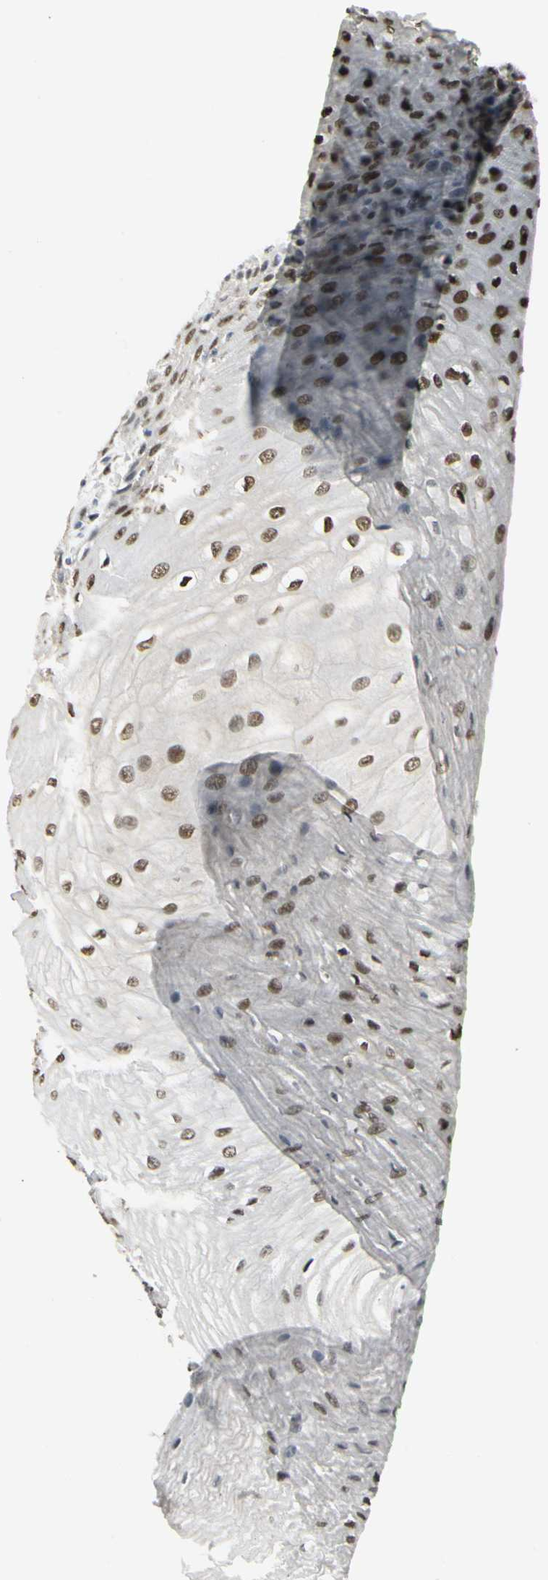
{"staining": {"intensity": "strong", "quantity": ">75%", "location": "nuclear"}, "tissue": "esophagus", "cell_type": "Squamous epithelial cells", "image_type": "normal", "snomed": [{"axis": "morphology", "description": "Normal tissue, NOS"}, {"axis": "morphology", "description": "Squamous cell carcinoma, NOS"}, {"axis": "topography", "description": "Esophagus"}], "caption": "Human esophagus stained for a protein (brown) reveals strong nuclear positive staining in about >75% of squamous epithelial cells.", "gene": "ZBTB7B", "patient": {"sex": "male", "age": 65}}